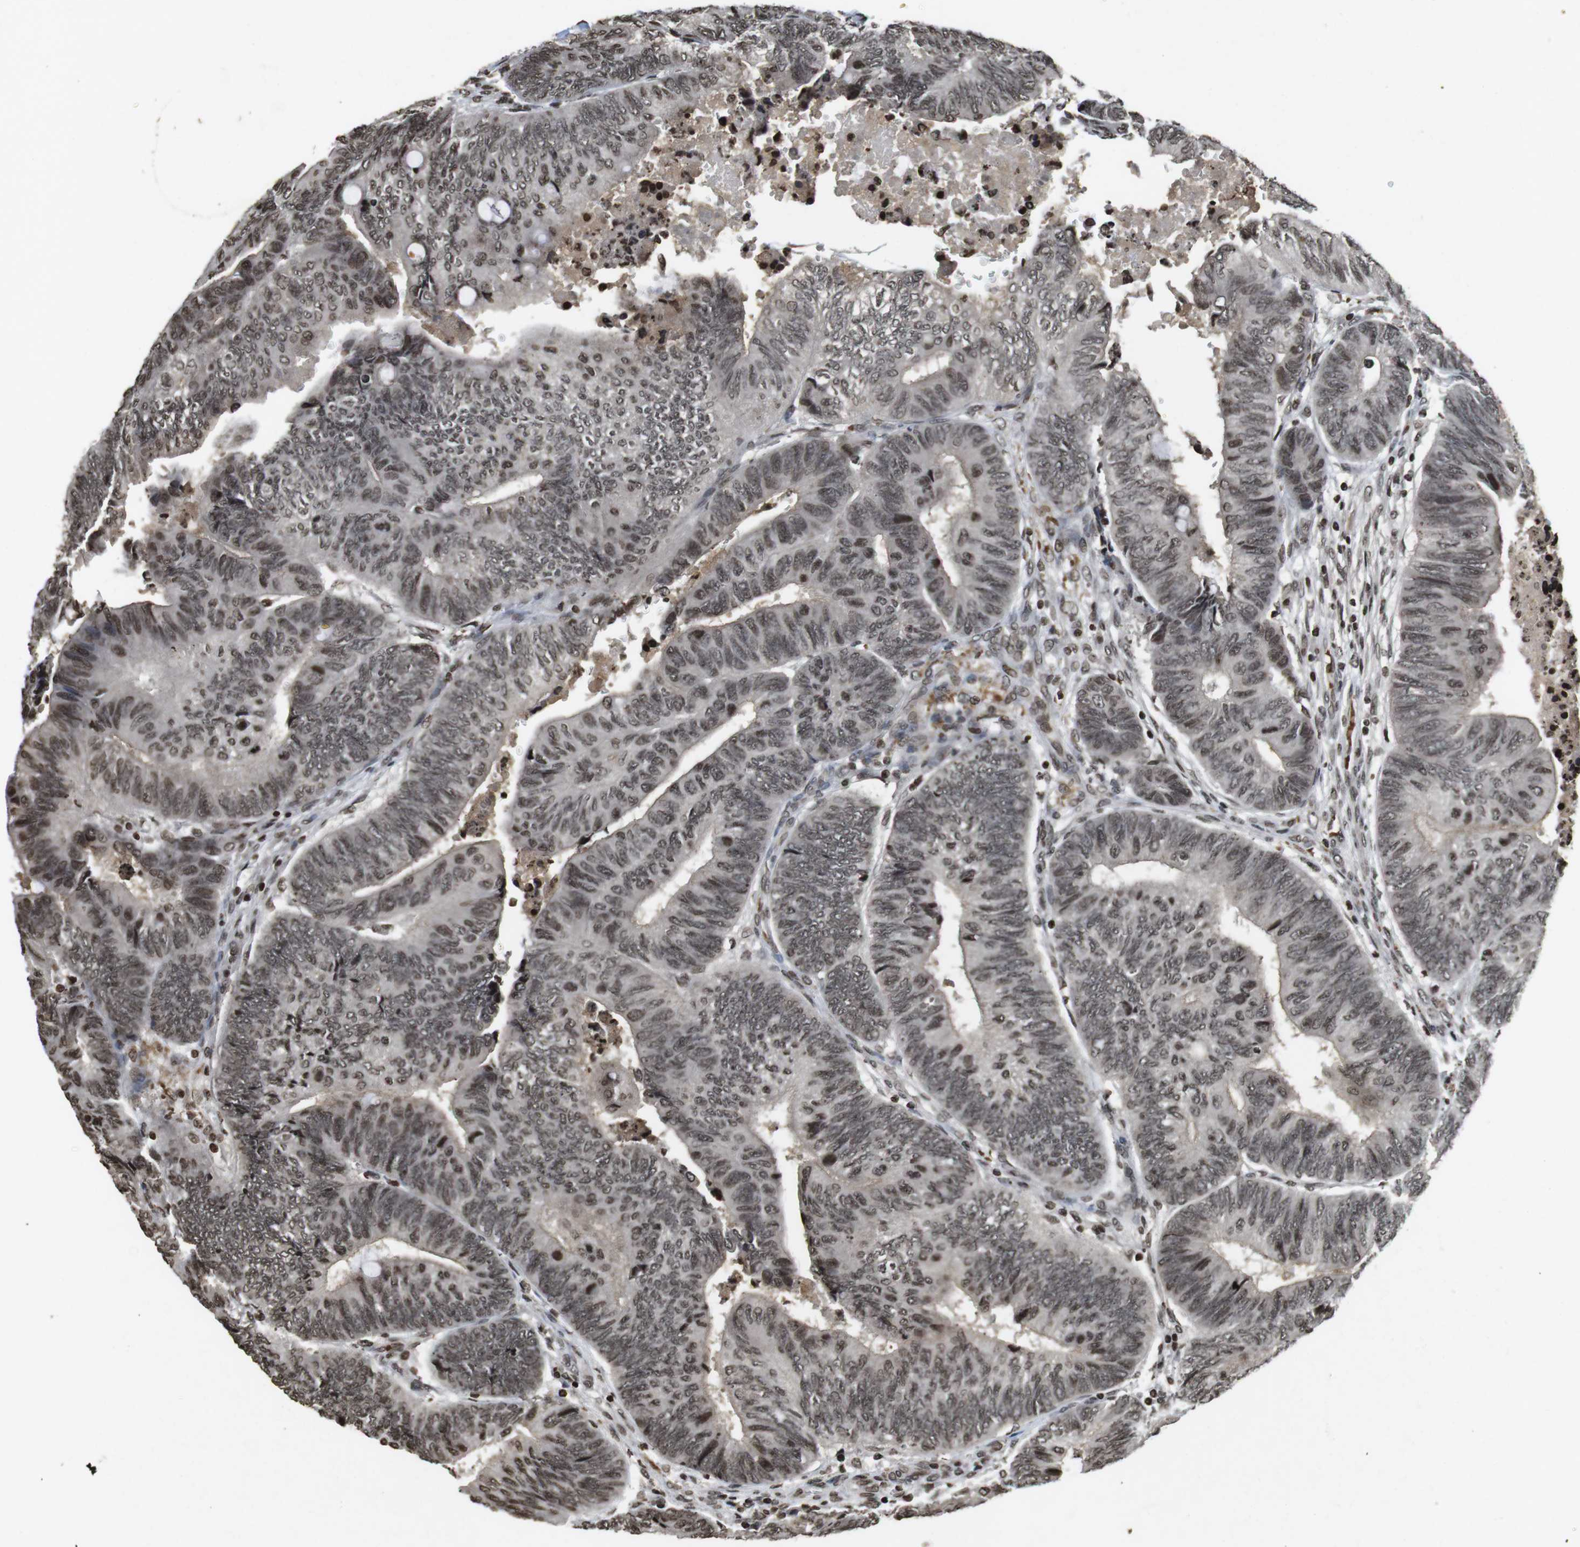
{"staining": {"intensity": "weak", "quantity": "25%-75%", "location": "cytoplasmic/membranous,nuclear"}, "tissue": "colorectal cancer", "cell_type": "Tumor cells", "image_type": "cancer", "snomed": [{"axis": "morphology", "description": "Normal tissue, NOS"}, {"axis": "morphology", "description": "Adenocarcinoma, NOS"}, {"axis": "topography", "description": "Rectum"}, {"axis": "topography", "description": "Peripheral nerve tissue"}], "caption": "Weak cytoplasmic/membranous and nuclear expression for a protein is seen in approximately 25%-75% of tumor cells of colorectal adenocarcinoma using immunohistochemistry.", "gene": "FOXA3", "patient": {"sex": "male", "age": 92}}